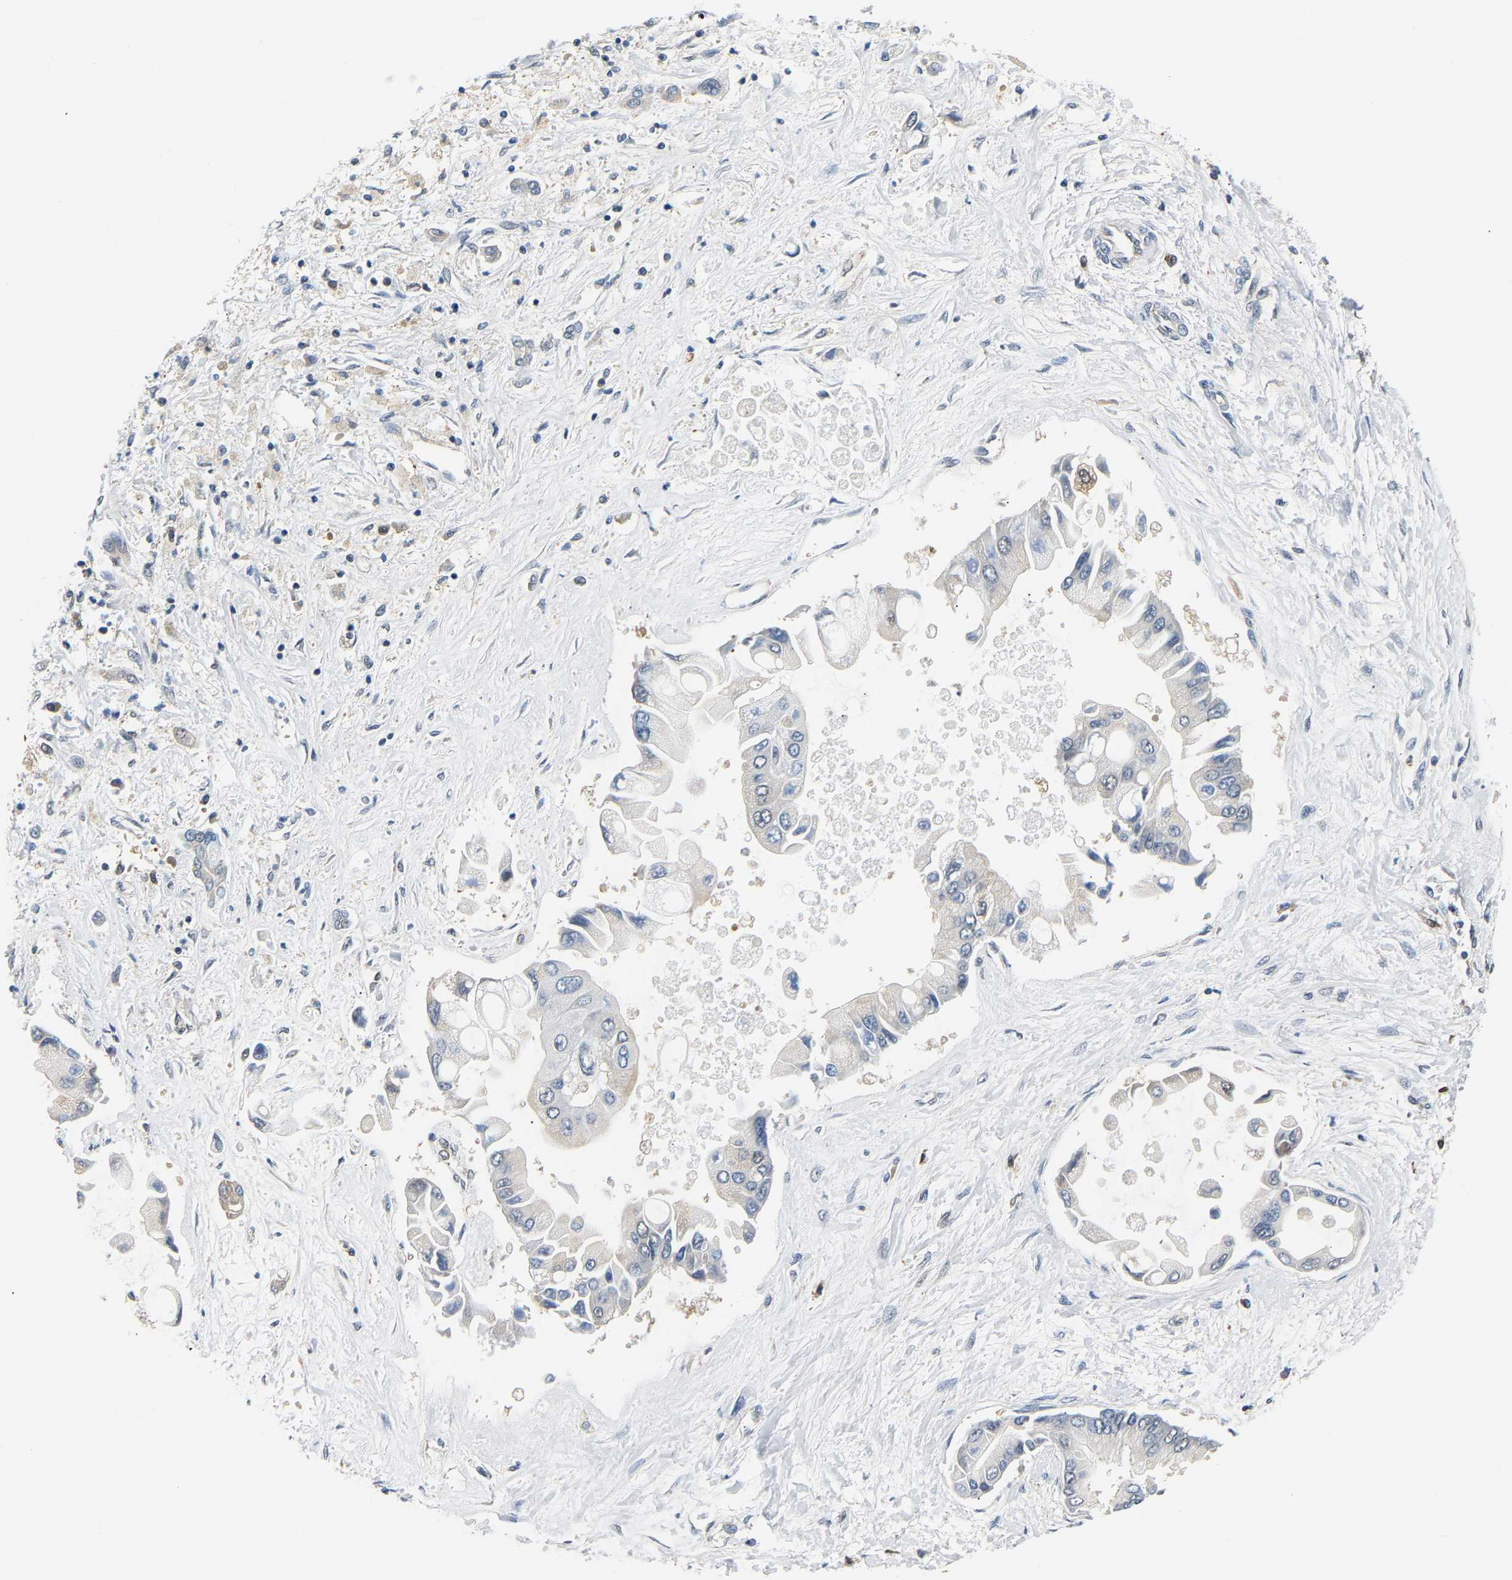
{"staining": {"intensity": "negative", "quantity": "none", "location": "none"}, "tissue": "liver cancer", "cell_type": "Tumor cells", "image_type": "cancer", "snomed": [{"axis": "morphology", "description": "Cholangiocarcinoma"}, {"axis": "topography", "description": "Liver"}], "caption": "High power microscopy micrograph of an immunohistochemistry histopathology image of cholangiocarcinoma (liver), revealing no significant positivity in tumor cells.", "gene": "ARHGEF12", "patient": {"sex": "male", "age": 50}}